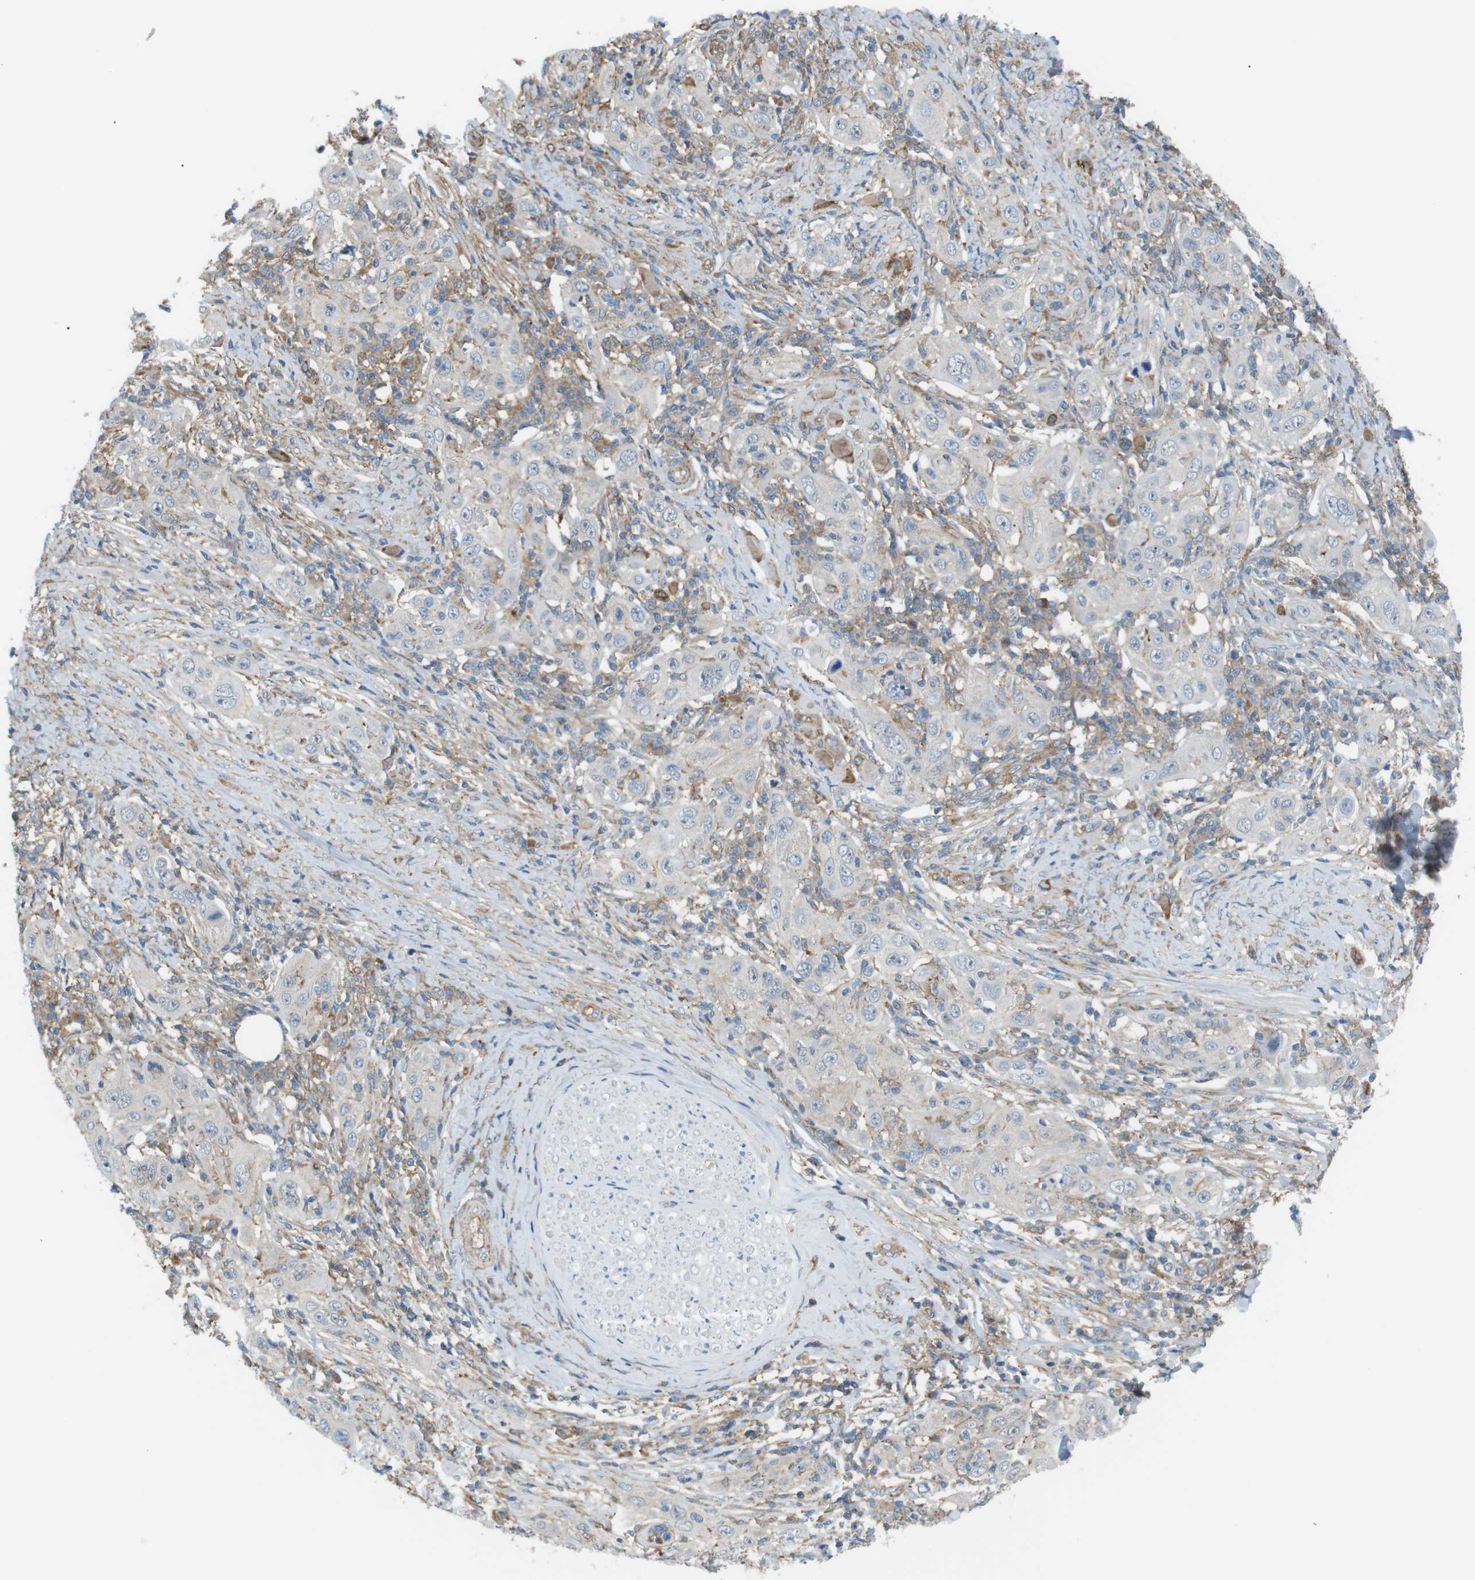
{"staining": {"intensity": "negative", "quantity": "none", "location": "none"}, "tissue": "skin cancer", "cell_type": "Tumor cells", "image_type": "cancer", "snomed": [{"axis": "morphology", "description": "Squamous cell carcinoma, NOS"}, {"axis": "topography", "description": "Skin"}], "caption": "This is an immunohistochemistry histopathology image of human skin cancer. There is no expression in tumor cells.", "gene": "PEPD", "patient": {"sex": "female", "age": 88}}